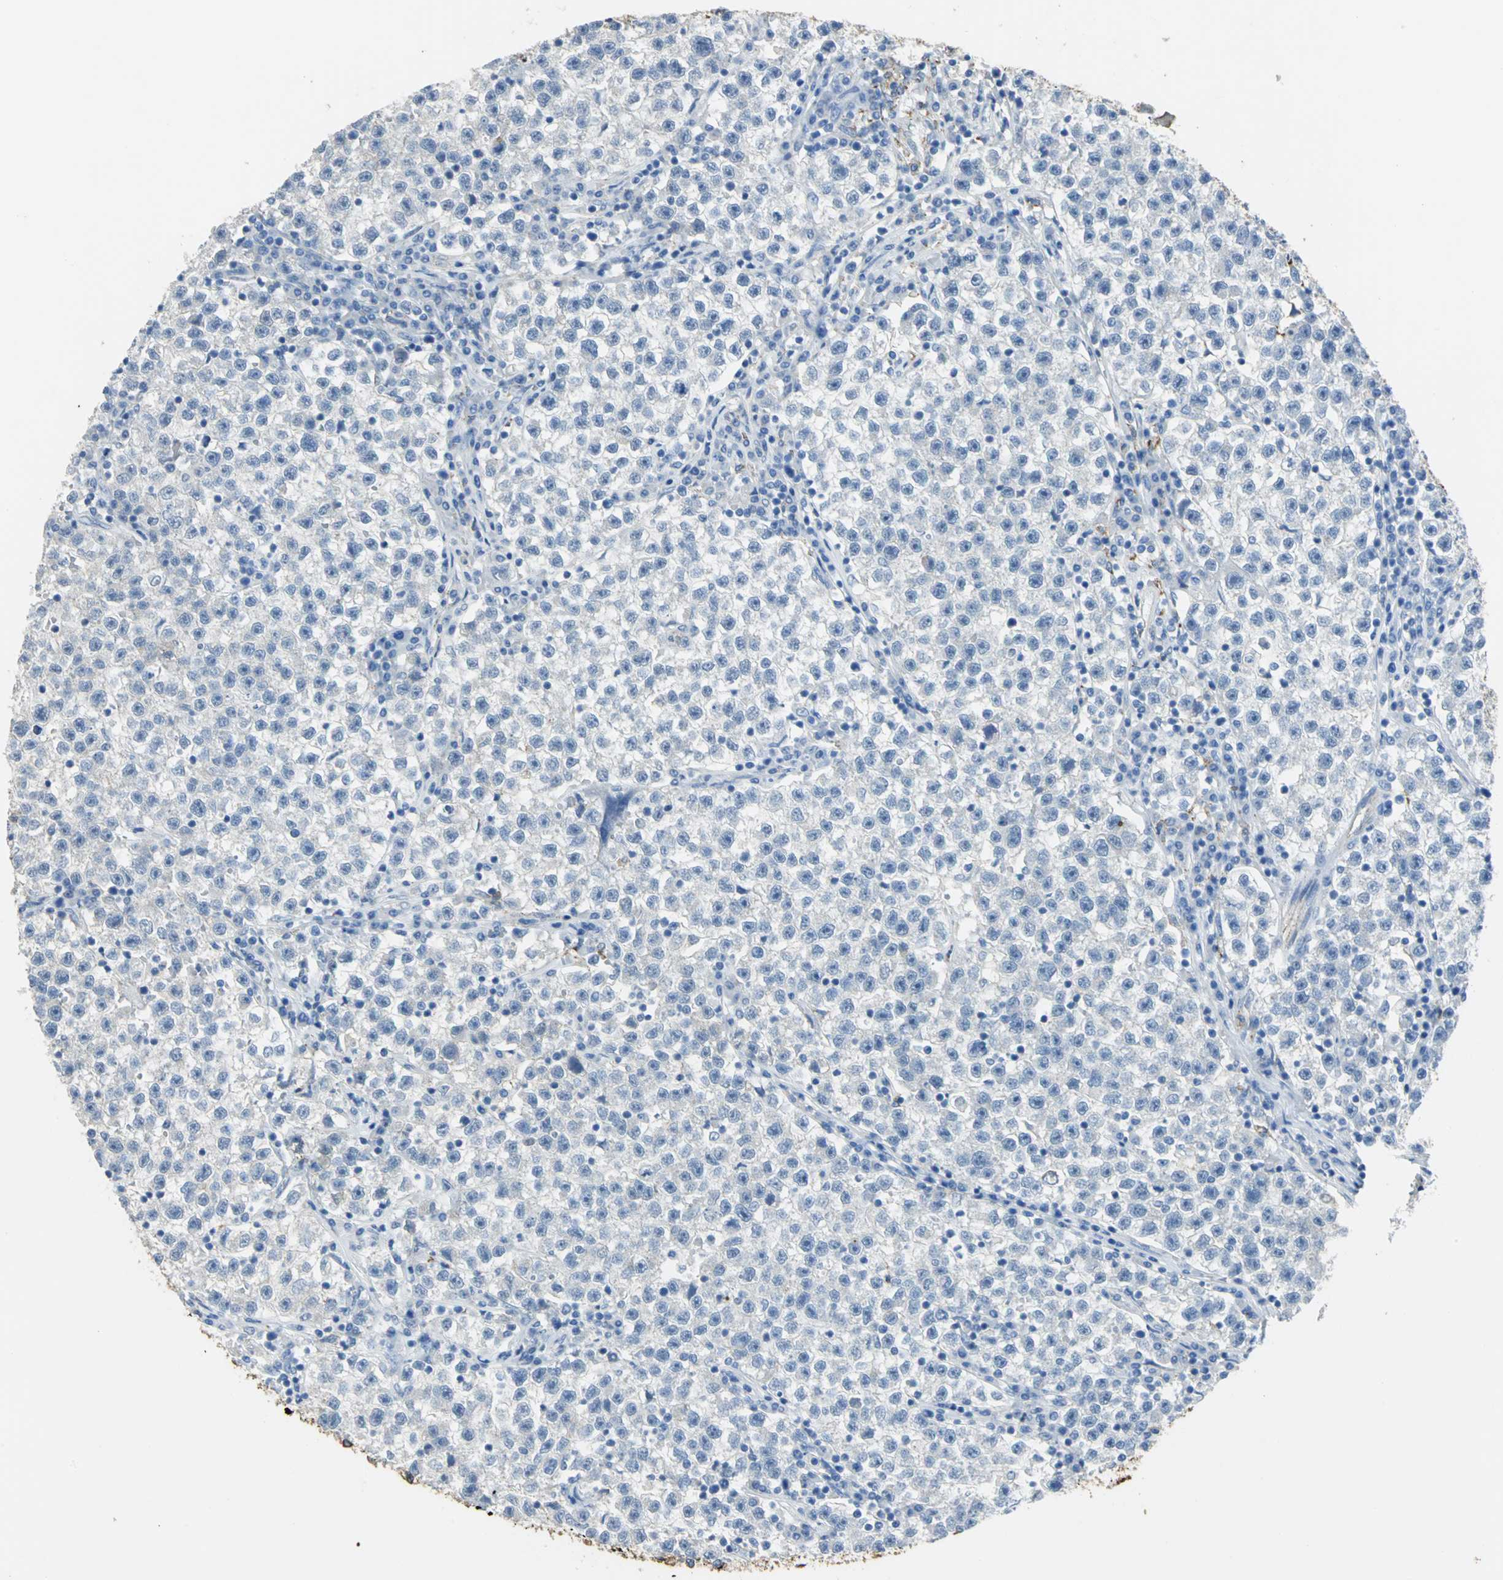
{"staining": {"intensity": "moderate", "quantity": "<25%", "location": "cytoplasmic/membranous"}, "tissue": "testis cancer", "cell_type": "Tumor cells", "image_type": "cancer", "snomed": [{"axis": "morphology", "description": "Seminoma, NOS"}, {"axis": "topography", "description": "Testis"}], "caption": "Brown immunohistochemical staining in testis cancer (seminoma) displays moderate cytoplasmic/membranous staining in about <25% of tumor cells.", "gene": "GYG2", "patient": {"sex": "male", "age": 22}}